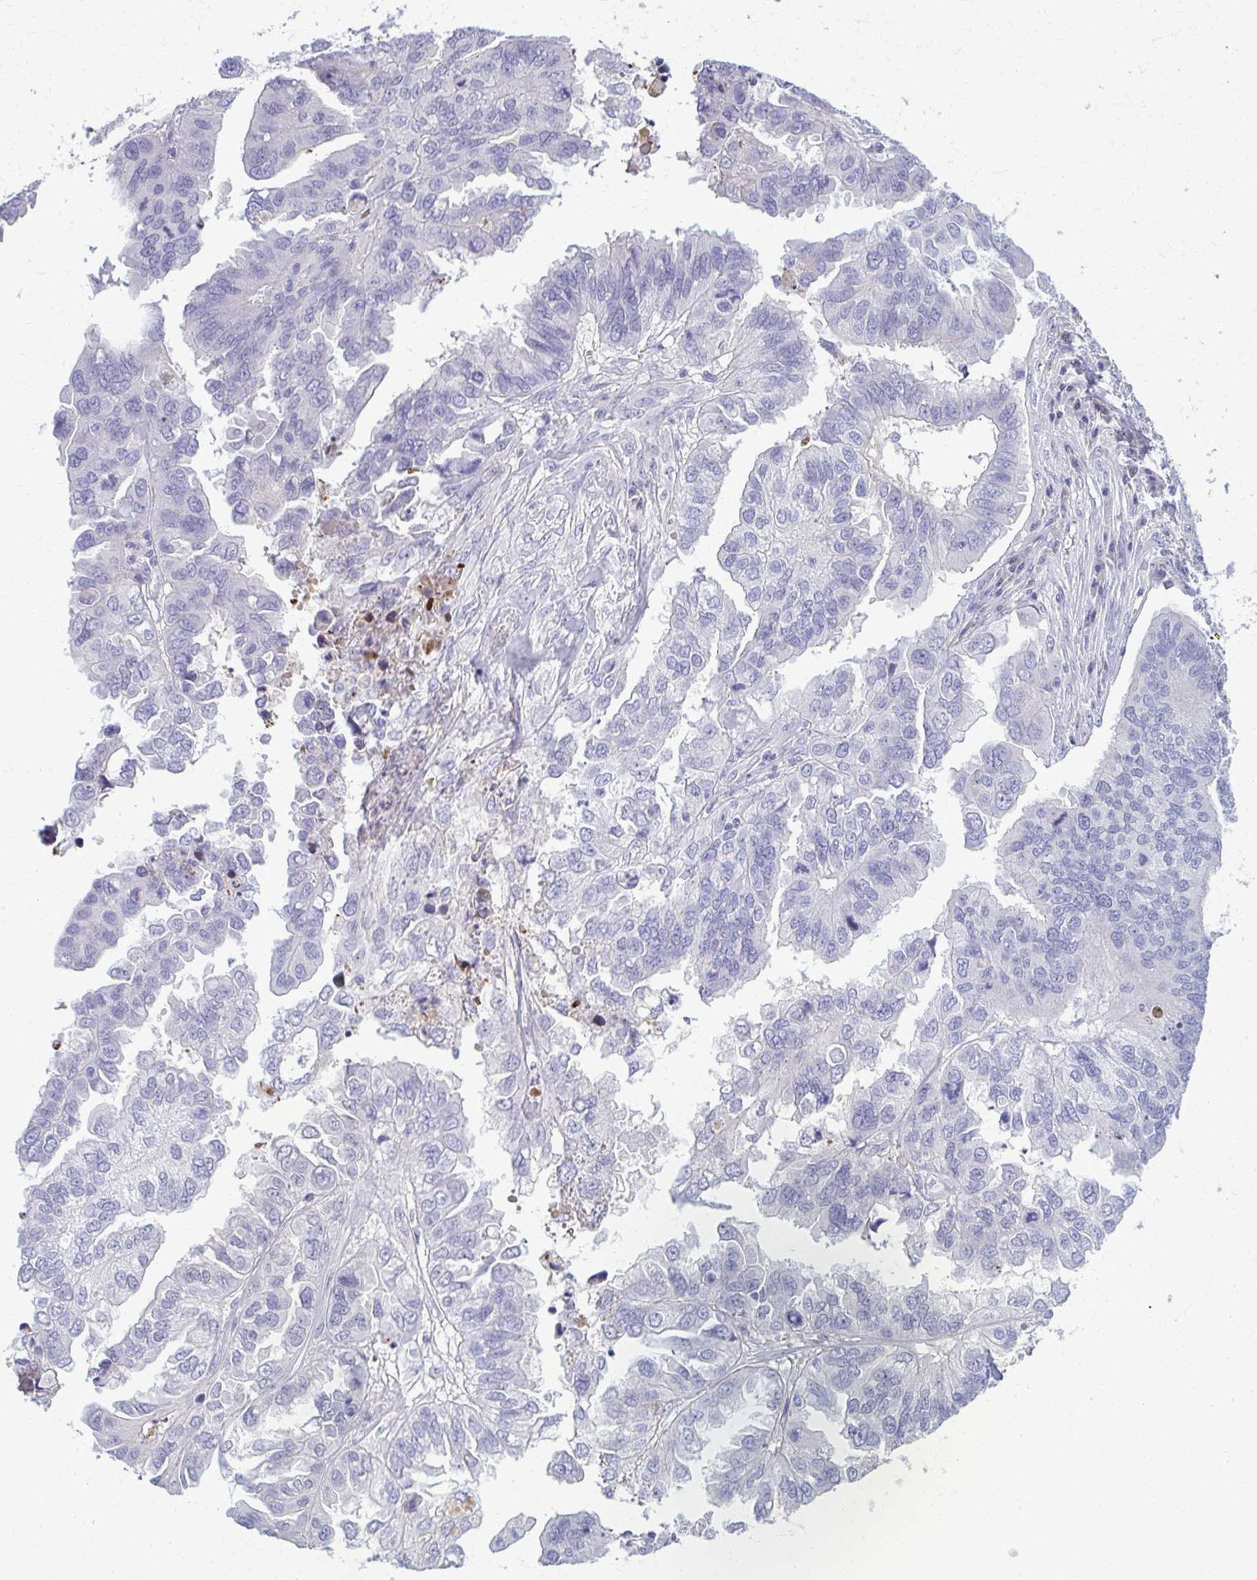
{"staining": {"intensity": "negative", "quantity": "none", "location": "none"}, "tissue": "ovarian cancer", "cell_type": "Tumor cells", "image_type": "cancer", "snomed": [{"axis": "morphology", "description": "Cystadenocarcinoma, serous, NOS"}, {"axis": "topography", "description": "Ovary"}], "caption": "This is an immunohistochemistry (IHC) photomicrograph of human ovarian cancer (serous cystadenocarcinoma). There is no expression in tumor cells.", "gene": "OR4M1", "patient": {"sex": "female", "age": 79}}